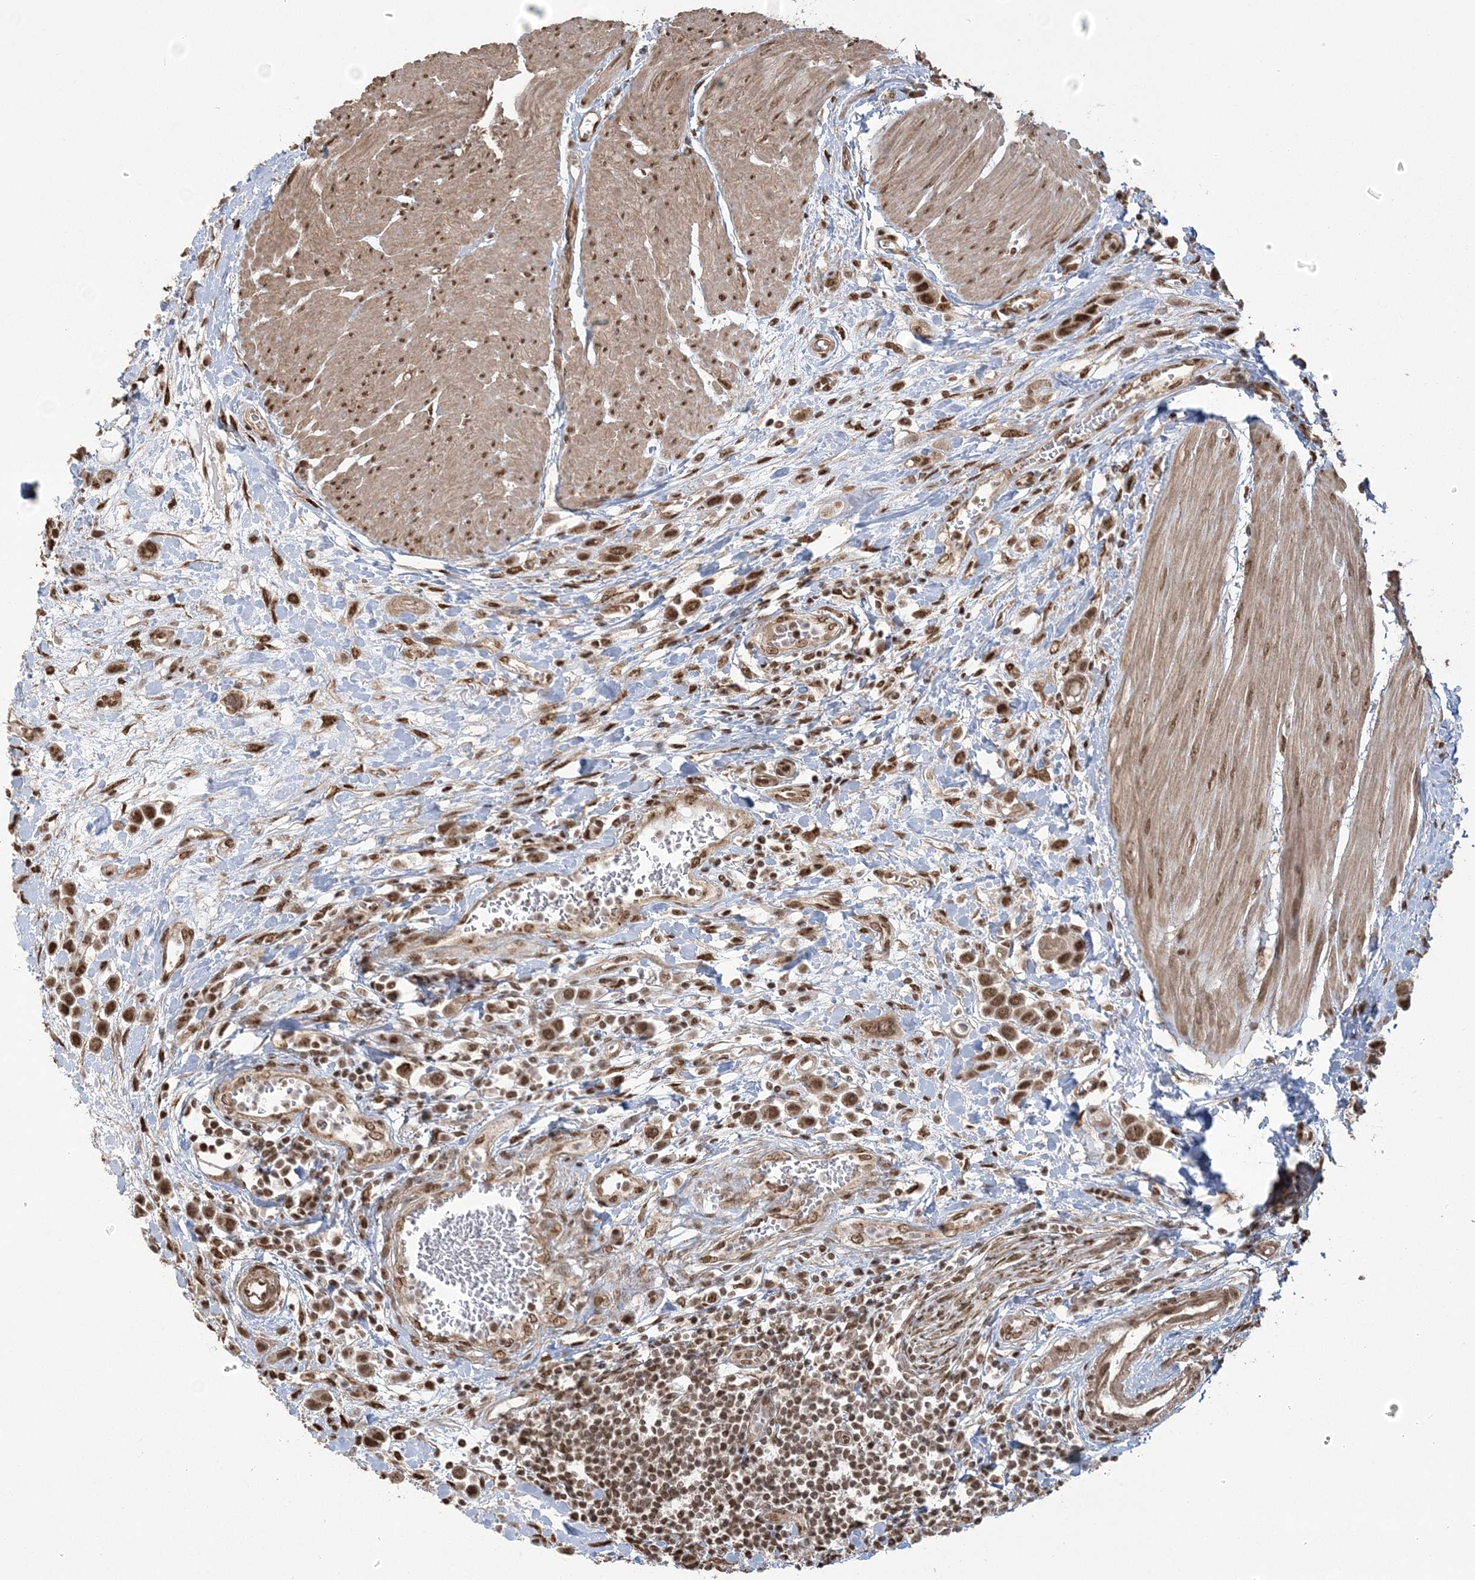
{"staining": {"intensity": "strong", "quantity": ">75%", "location": "nuclear"}, "tissue": "urothelial cancer", "cell_type": "Tumor cells", "image_type": "cancer", "snomed": [{"axis": "morphology", "description": "Urothelial carcinoma, High grade"}, {"axis": "topography", "description": "Urinary bladder"}], "caption": "Immunohistochemical staining of urothelial carcinoma (high-grade) reveals high levels of strong nuclear expression in approximately >75% of tumor cells.", "gene": "ZNF839", "patient": {"sex": "male", "age": 50}}